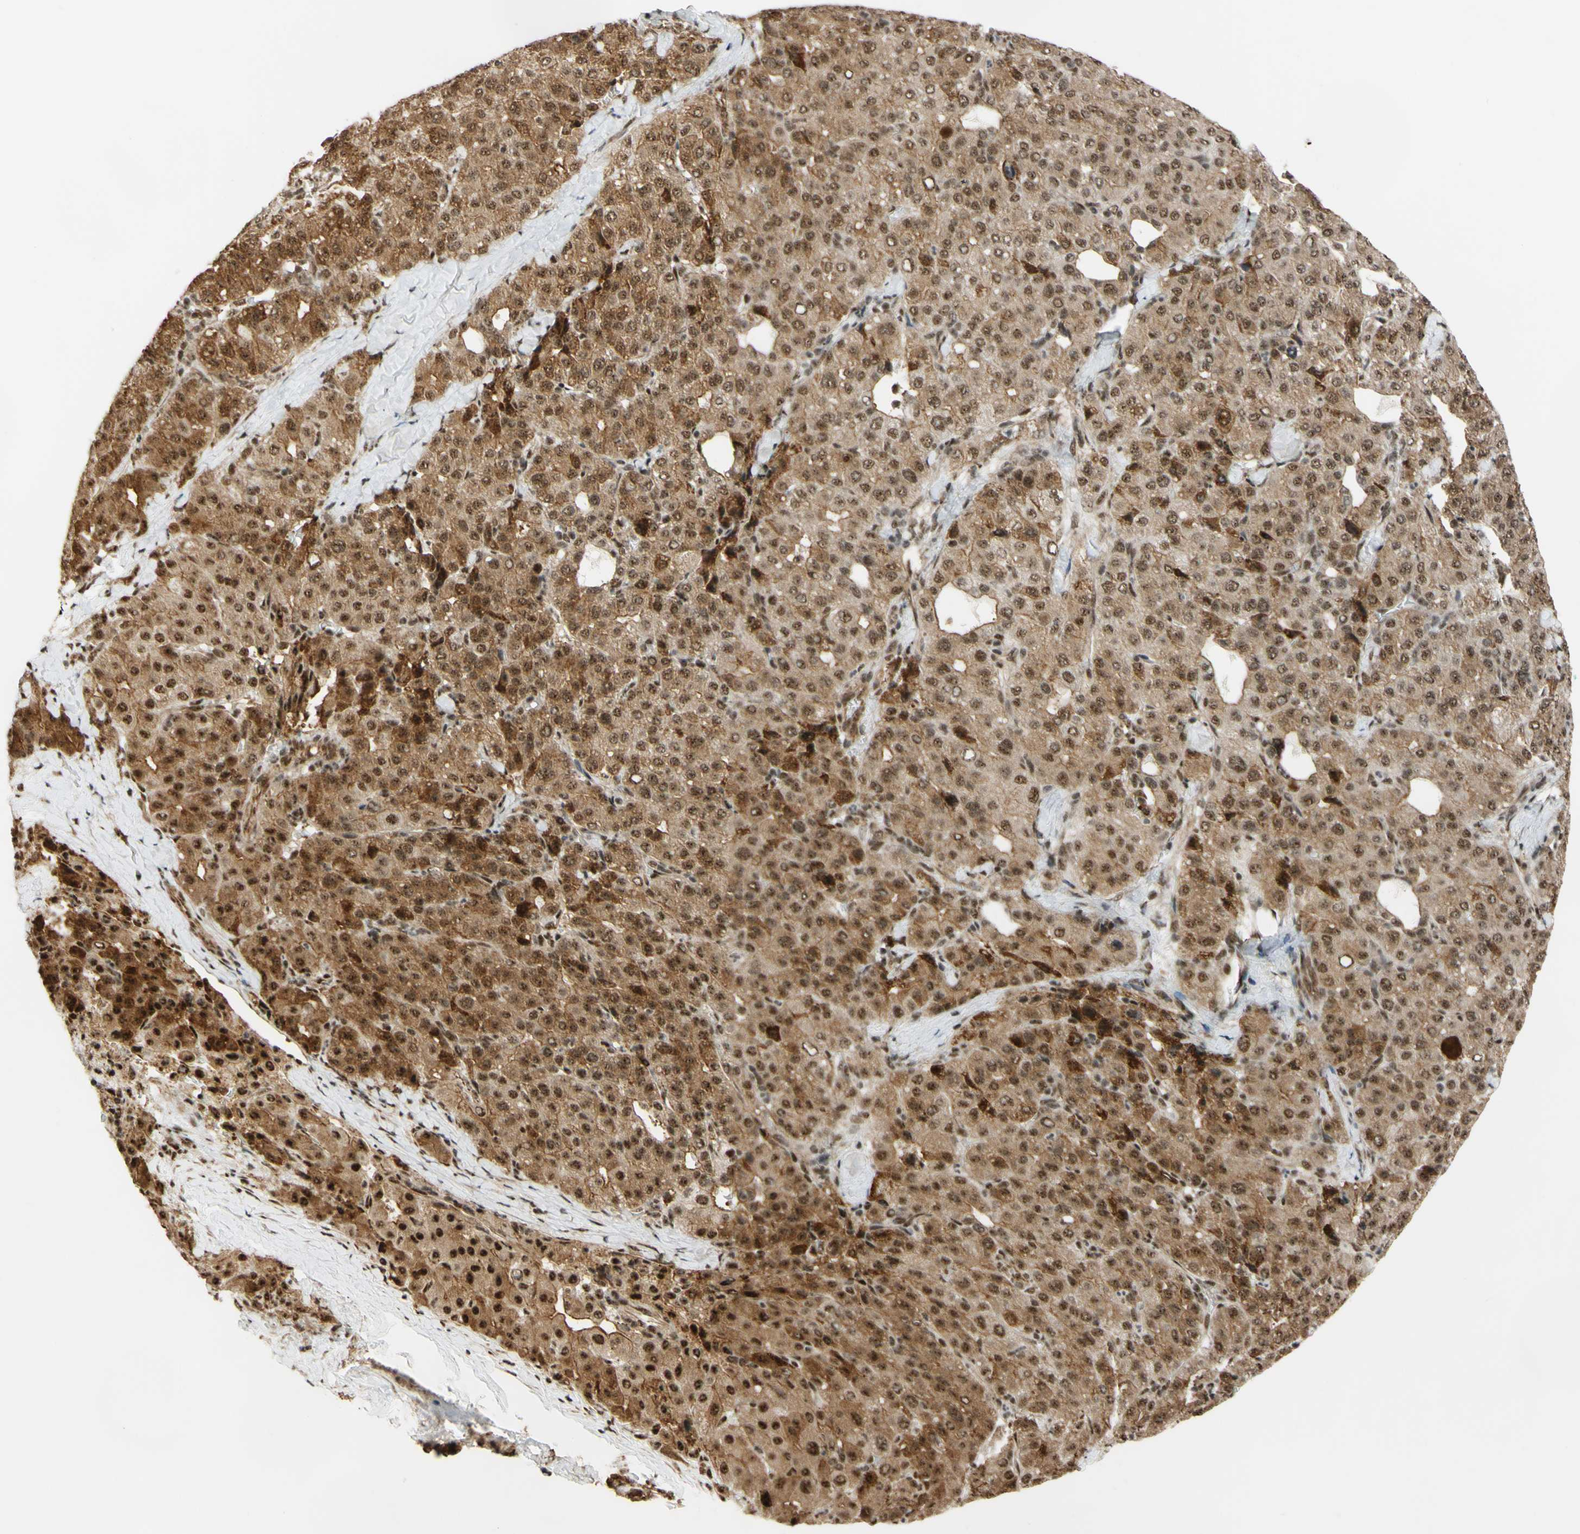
{"staining": {"intensity": "moderate", "quantity": ">75%", "location": "cytoplasmic/membranous,nuclear"}, "tissue": "liver cancer", "cell_type": "Tumor cells", "image_type": "cancer", "snomed": [{"axis": "morphology", "description": "Carcinoma, Hepatocellular, NOS"}, {"axis": "topography", "description": "Liver"}], "caption": "Liver hepatocellular carcinoma stained with a brown dye exhibits moderate cytoplasmic/membranous and nuclear positive staining in about >75% of tumor cells.", "gene": "SAP18", "patient": {"sex": "male", "age": 65}}